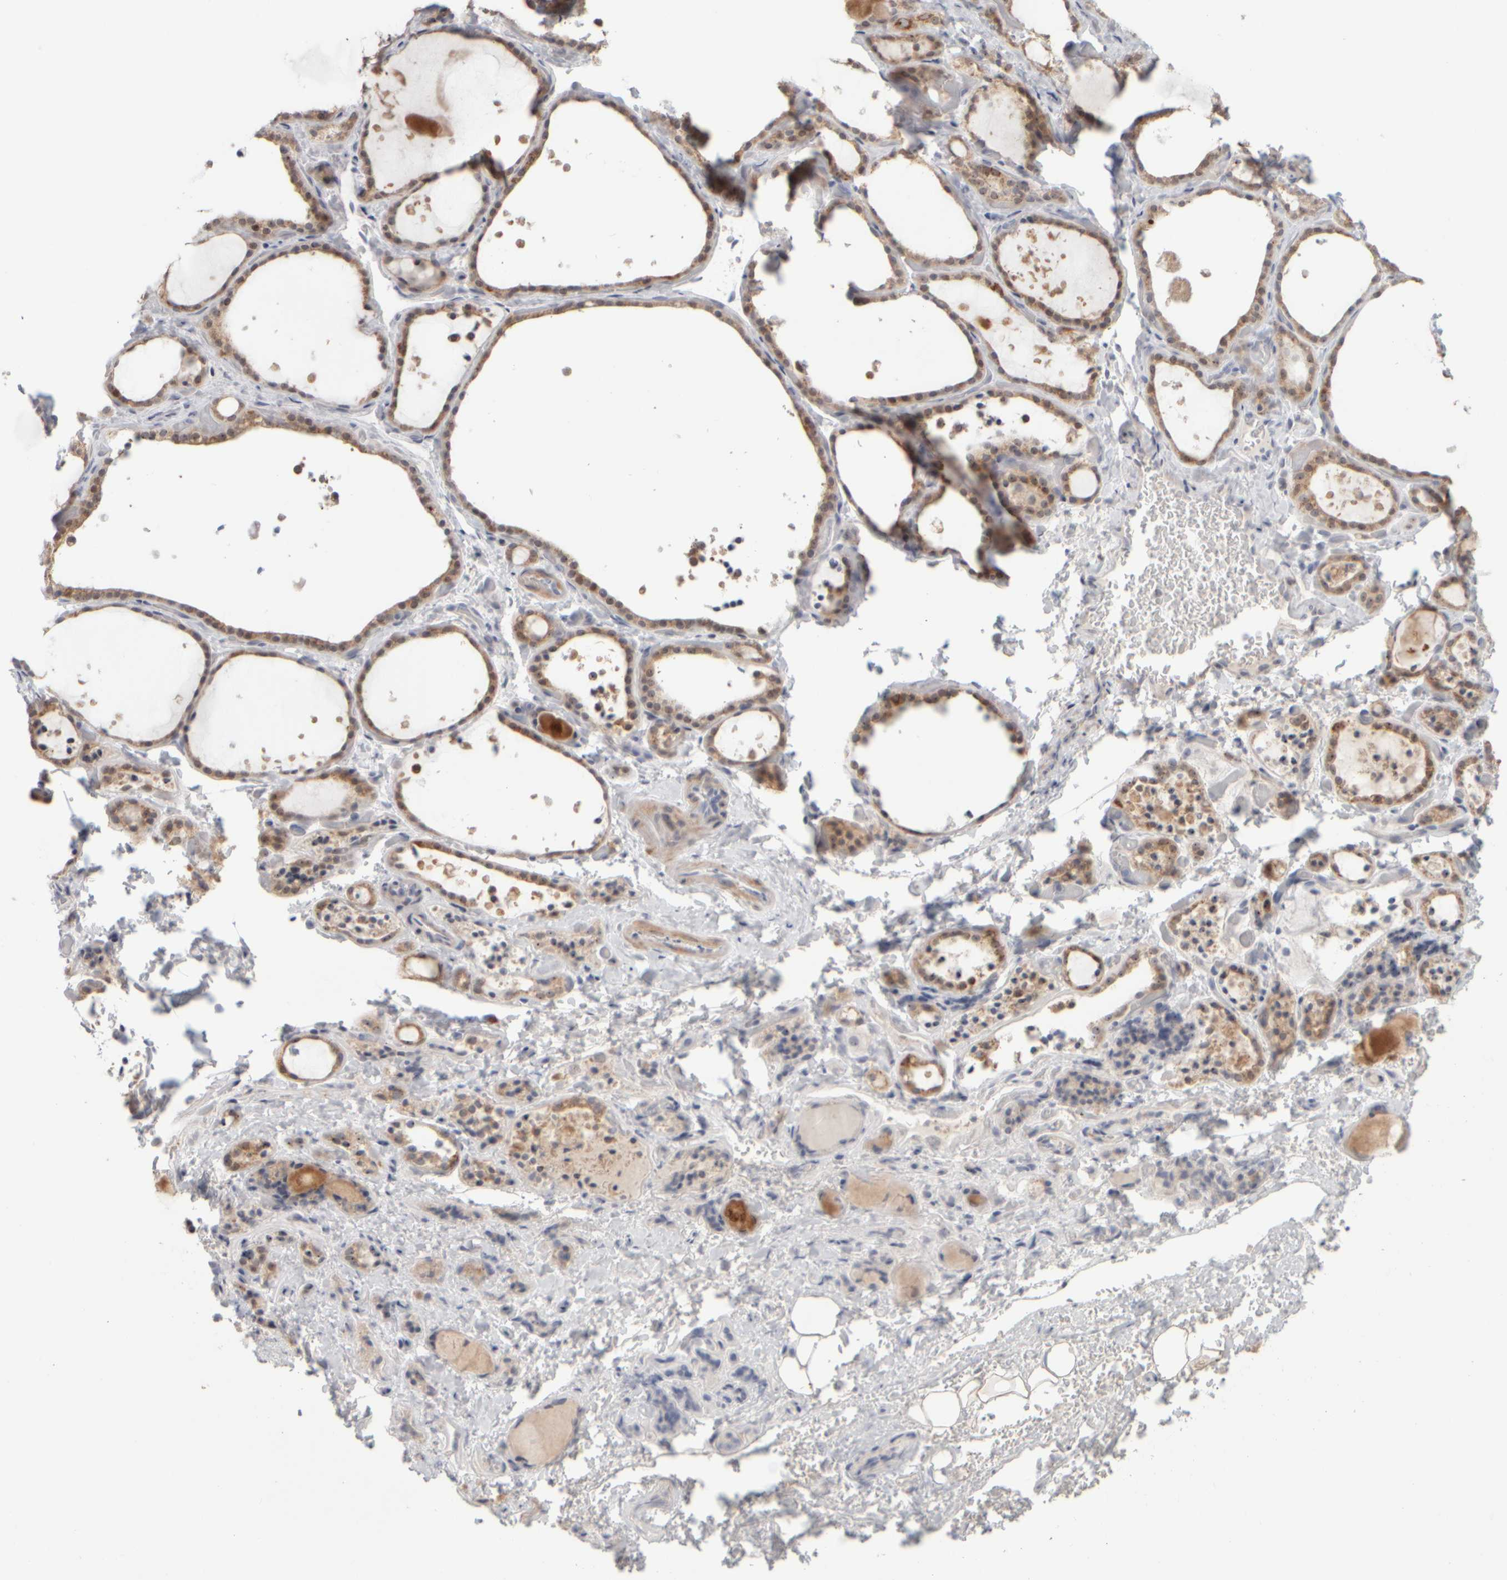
{"staining": {"intensity": "weak", "quantity": "25%-75%", "location": "cytoplasmic/membranous"}, "tissue": "thyroid gland", "cell_type": "Glandular cells", "image_type": "normal", "snomed": [{"axis": "morphology", "description": "Normal tissue, NOS"}, {"axis": "topography", "description": "Thyroid gland"}], "caption": "Protein expression analysis of benign human thyroid gland reveals weak cytoplasmic/membranous expression in about 25%-75% of glandular cells.", "gene": "DCXR", "patient": {"sex": "female", "age": 44}}